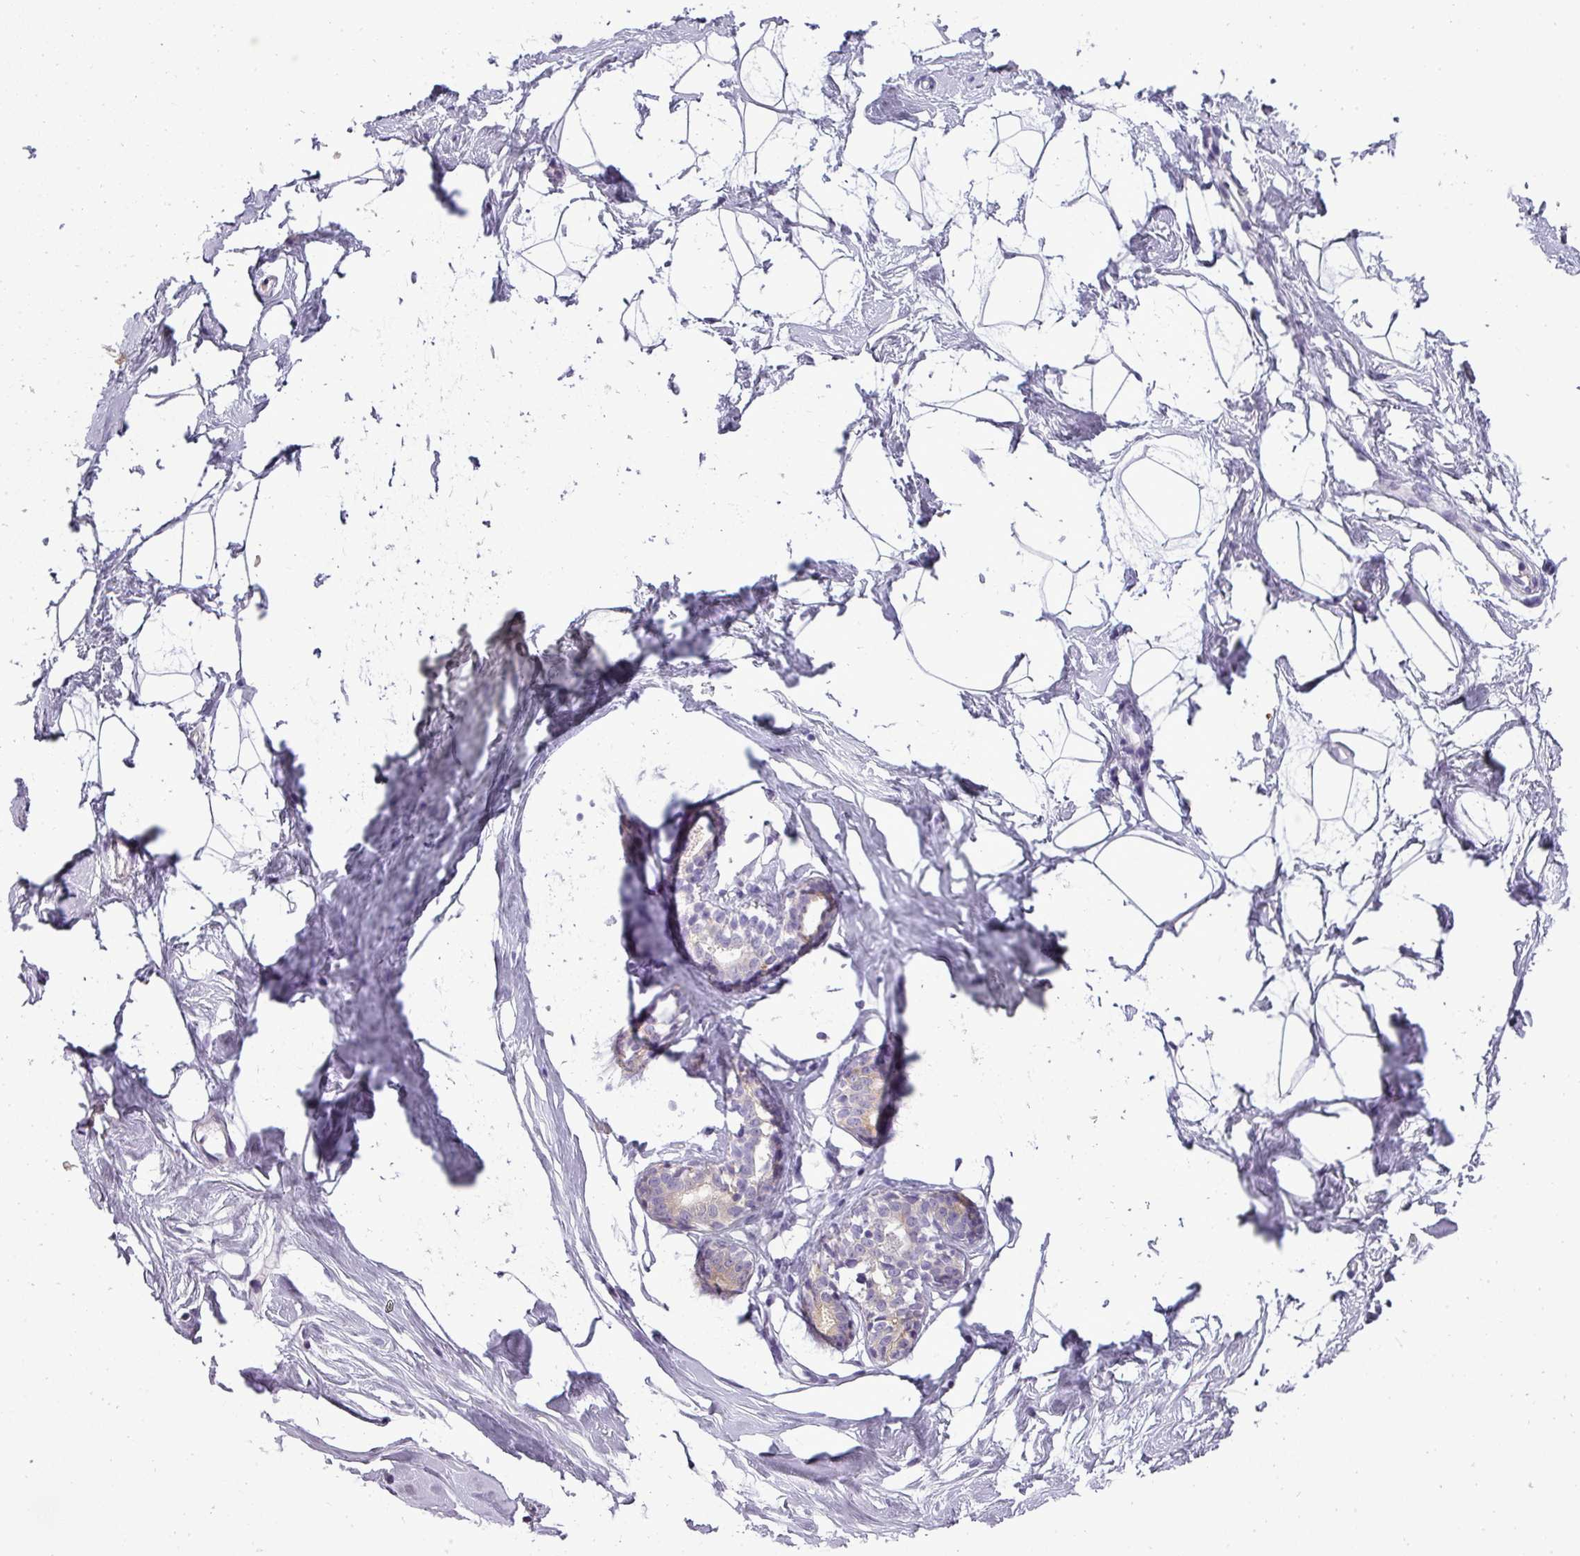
{"staining": {"intensity": "negative", "quantity": "none", "location": "none"}, "tissue": "breast", "cell_type": "Adipocytes", "image_type": "normal", "snomed": [{"axis": "morphology", "description": "Normal tissue, NOS"}, {"axis": "morphology", "description": "Adenoma, NOS"}, {"axis": "topography", "description": "Breast"}], "caption": "Immunohistochemical staining of normal human breast shows no significant positivity in adipocytes.", "gene": "ATP6V1D", "patient": {"sex": "female", "age": 23}}